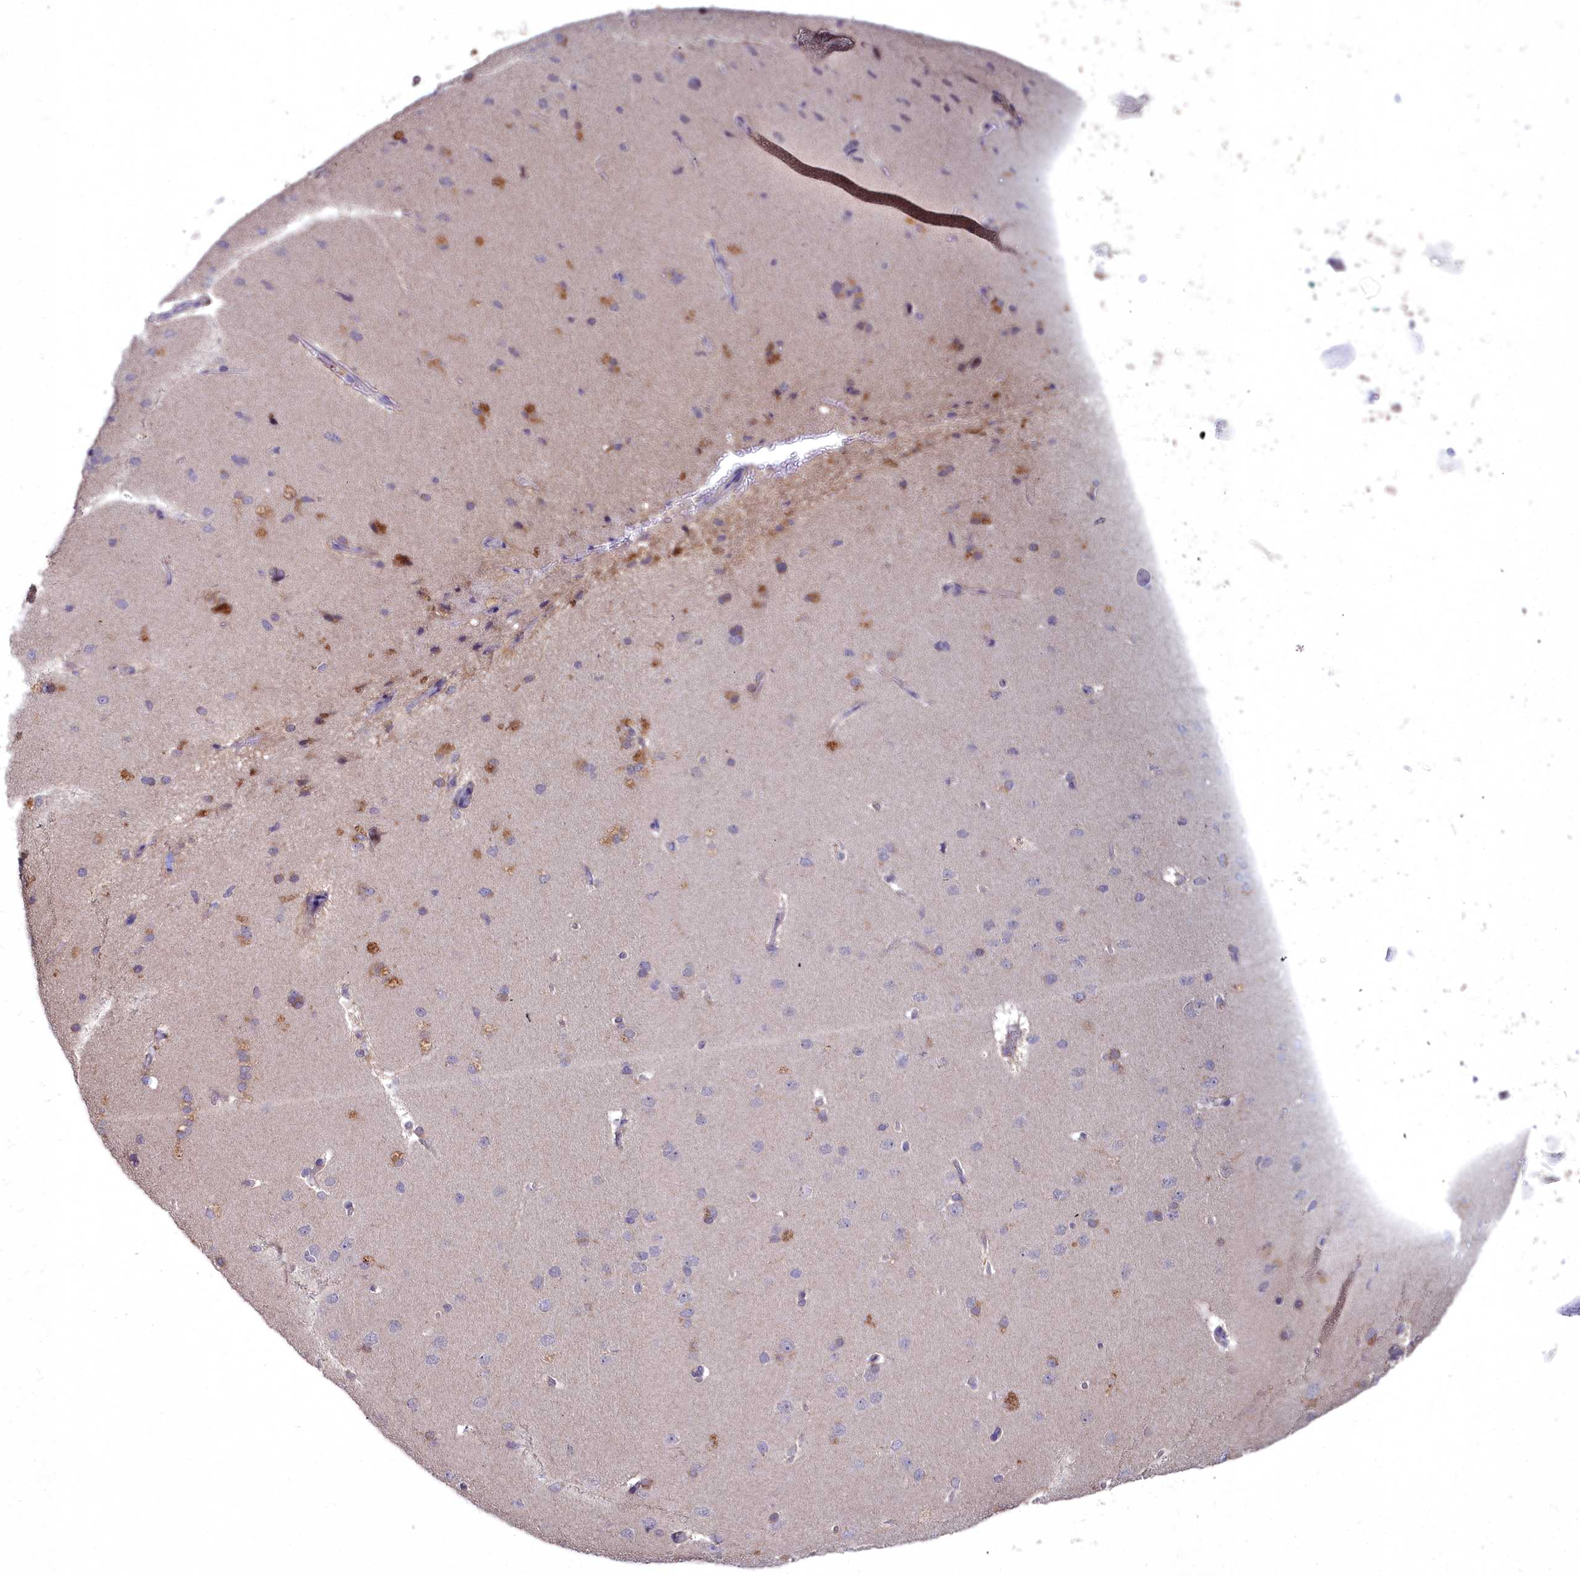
{"staining": {"intensity": "weak", "quantity": ">75%", "location": "cytoplasmic/membranous"}, "tissue": "cerebral cortex", "cell_type": "Endothelial cells", "image_type": "normal", "snomed": [{"axis": "morphology", "description": "Normal tissue, NOS"}, {"axis": "topography", "description": "Cerebral cortex"}], "caption": "Cerebral cortex stained with a brown dye exhibits weak cytoplasmic/membranous positive expression in approximately >75% of endothelial cells.", "gene": "MICU2", "patient": {"sex": "male", "age": 62}}